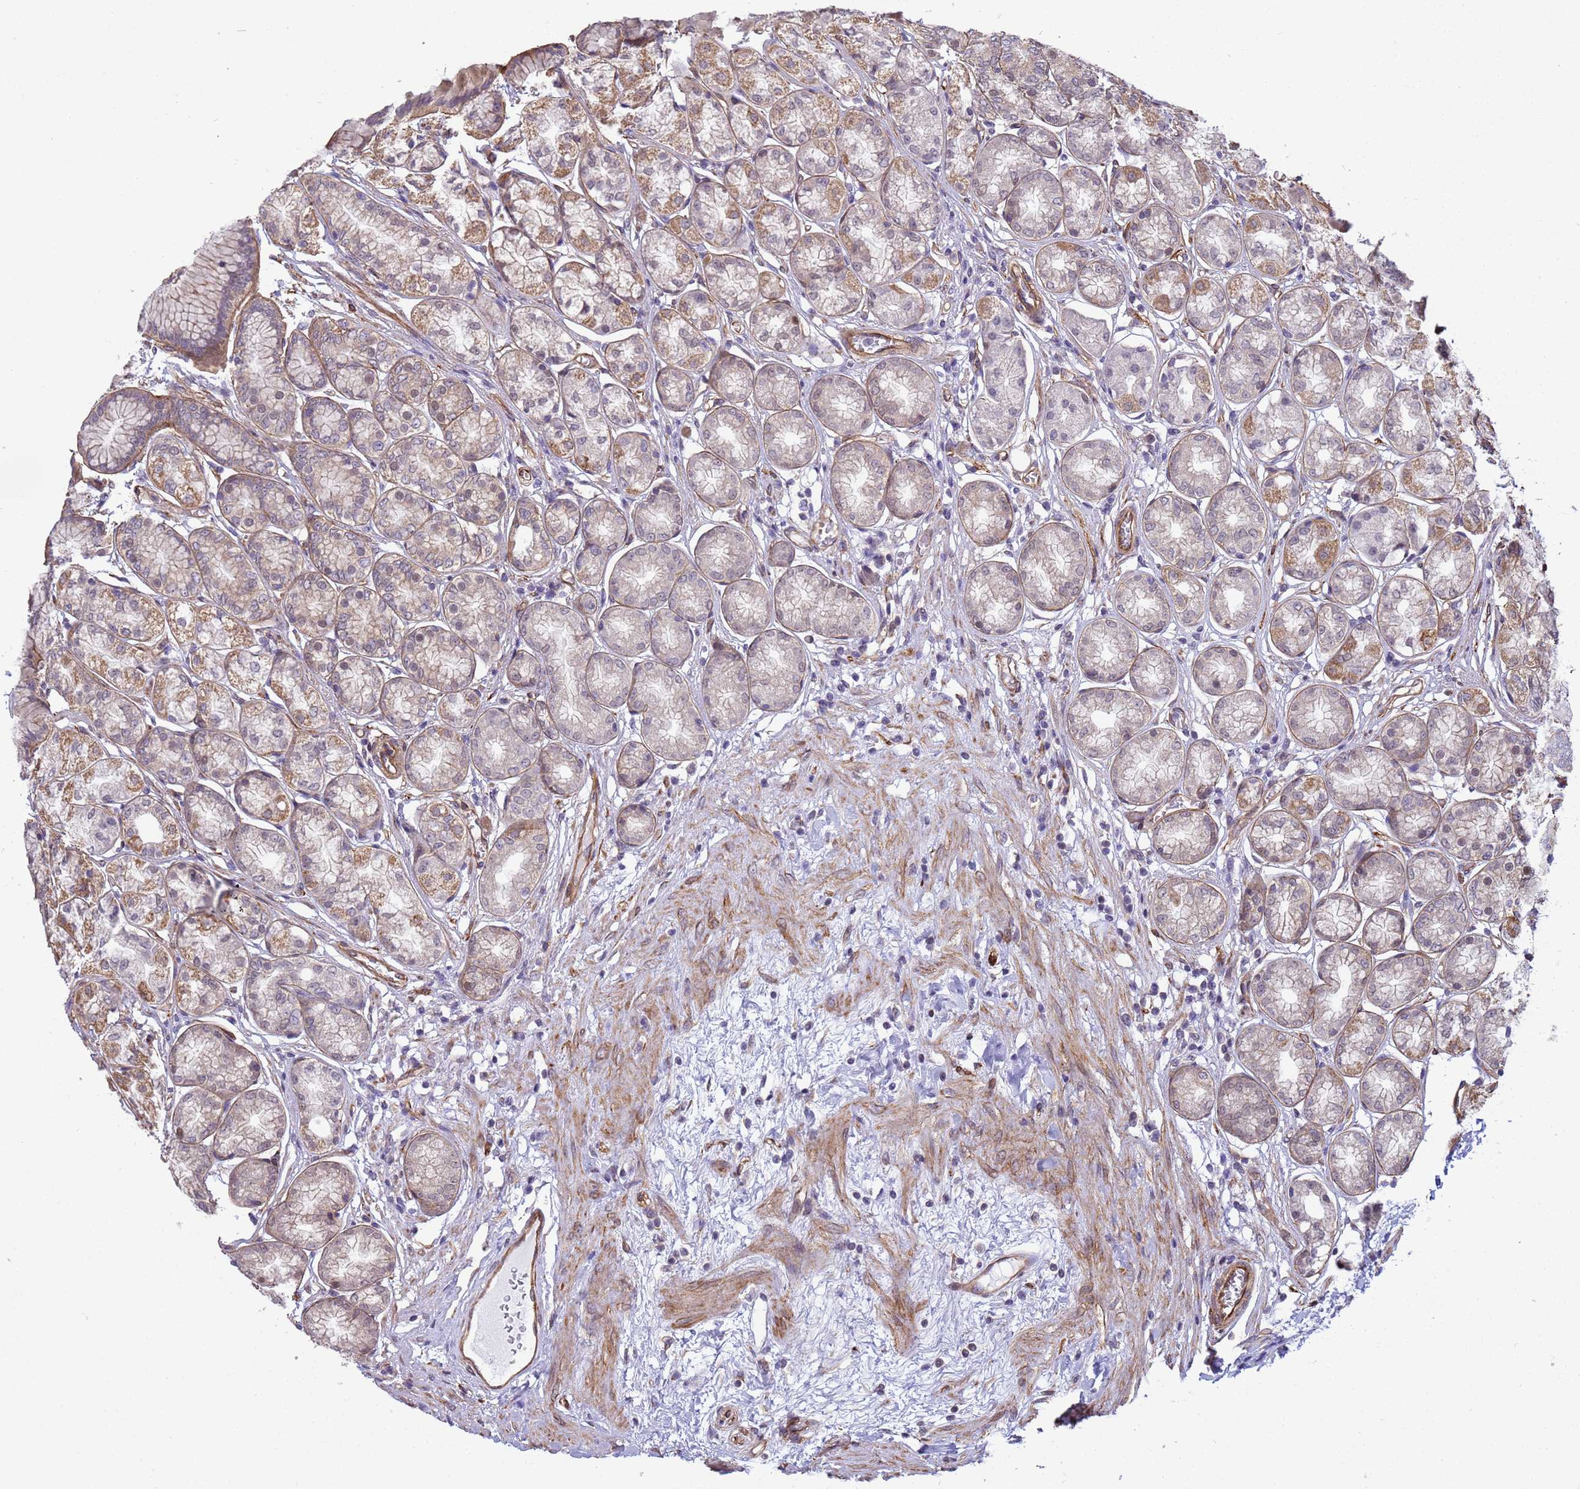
{"staining": {"intensity": "moderate", "quantity": "25%-75%", "location": "cytoplasmic/membranous"}, "tissue": "stomach", "cell_type": "Glandular cells", "image_type": "normal", "snomed": [{"axis": "morphology", "description": "Normal tissue, NOS"}, {"axis": "morphology", "description": "Adenocarcinoma, NOS"}, {"axis": "morphology", "description": "Adenocarcinoma, High grade"}, {"axis": "topography", "description": "Stomach, upper"}, {"axis": "topography", "description": "Stomach"}], "caption": "Brown immunohistochemical staining in normal human stomach demonstrates moderate cytoplasmic/membranous staining in approximately 25%-75% of glandular cells.", "gene": "ITGB4", "patient": {"sex": "female", "age": 65}}